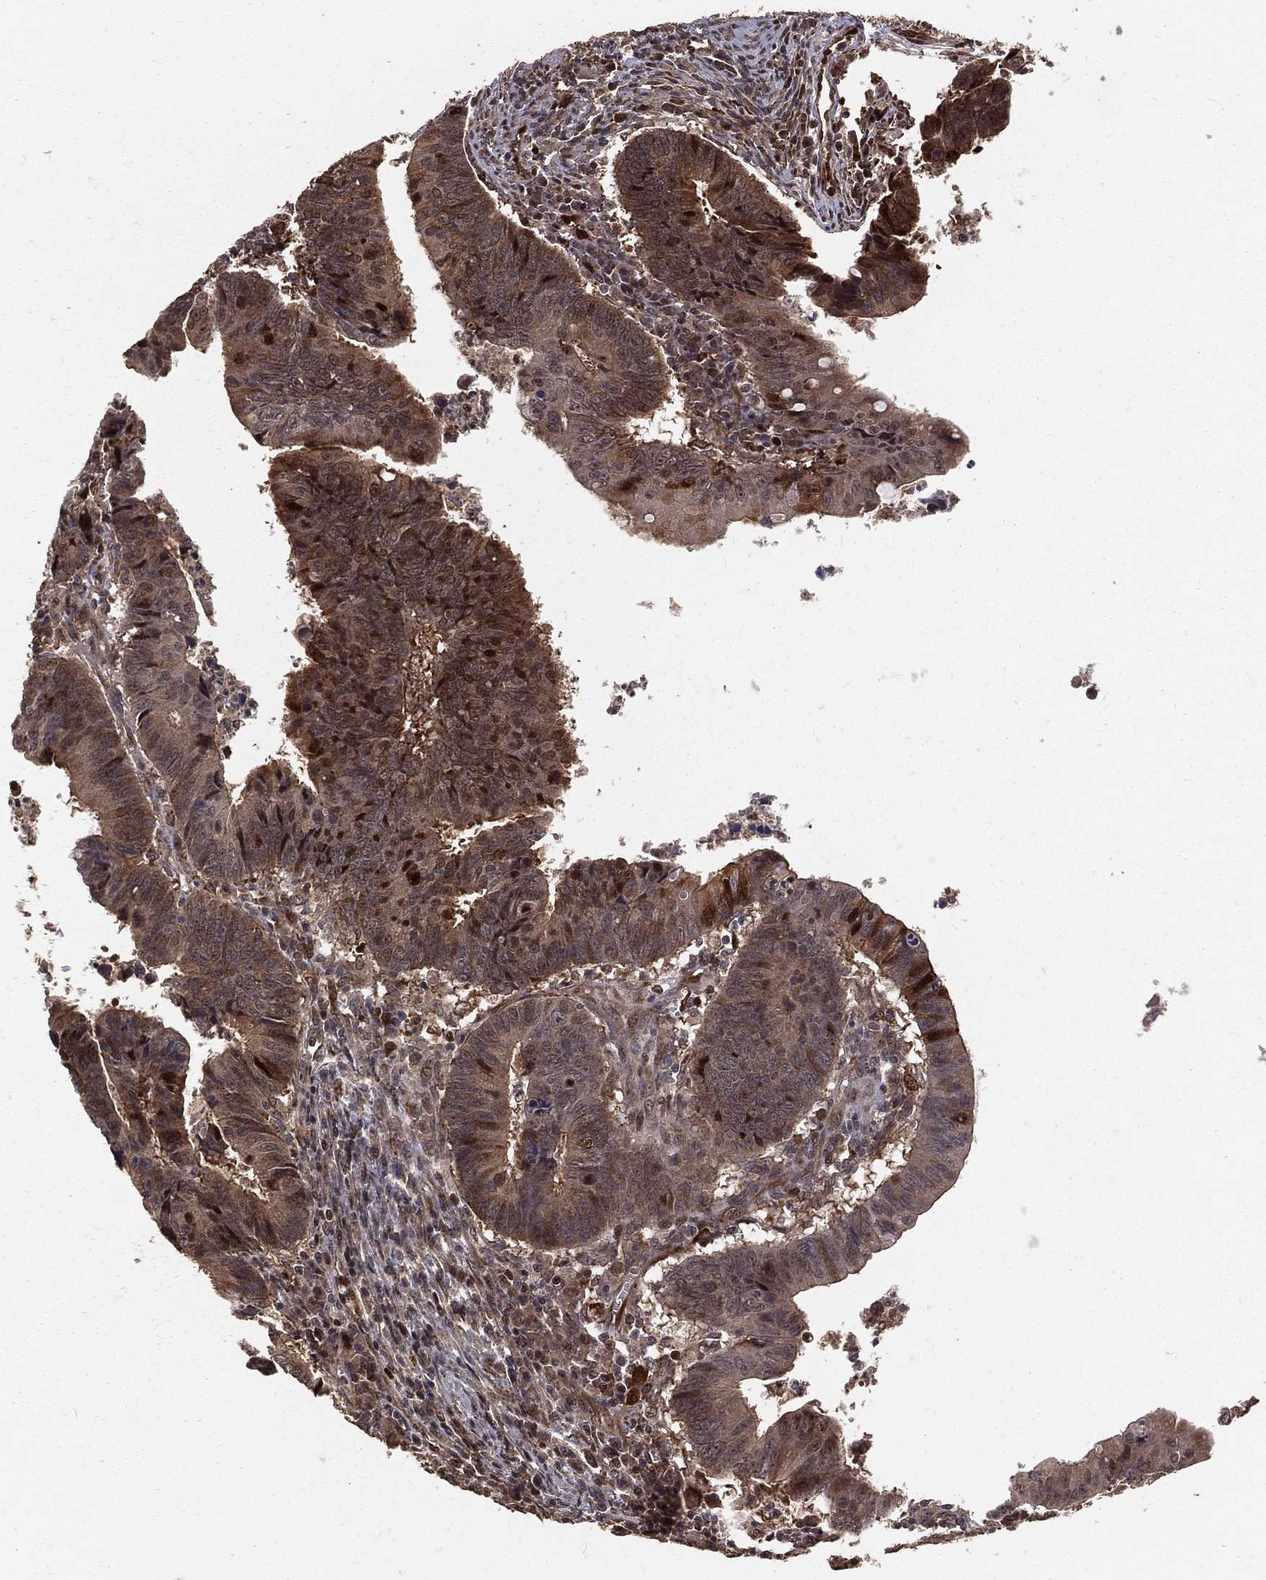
{"staining": {"intensity": "moderate", "quantity": "<25%", "location": "cytoplasmic/membranous,nuclear"}, "tissue": "colorectal cancer", "cell_type": "Tumor cells", "image_type": "cancer", "snomed": [{"axis": "morphology", "description": "Adenocarcinoma, NOS"}, {"axis": "topography", "description": "Colon"}], "caption": "The image reveals staining of colorectal cancer, revealing moderate cytoplasmic/membranous and nuclear protein staining (brown color) within tumor cells.", "gene": "MAPK1", "patient": {"sex": "female", "age": 87}}